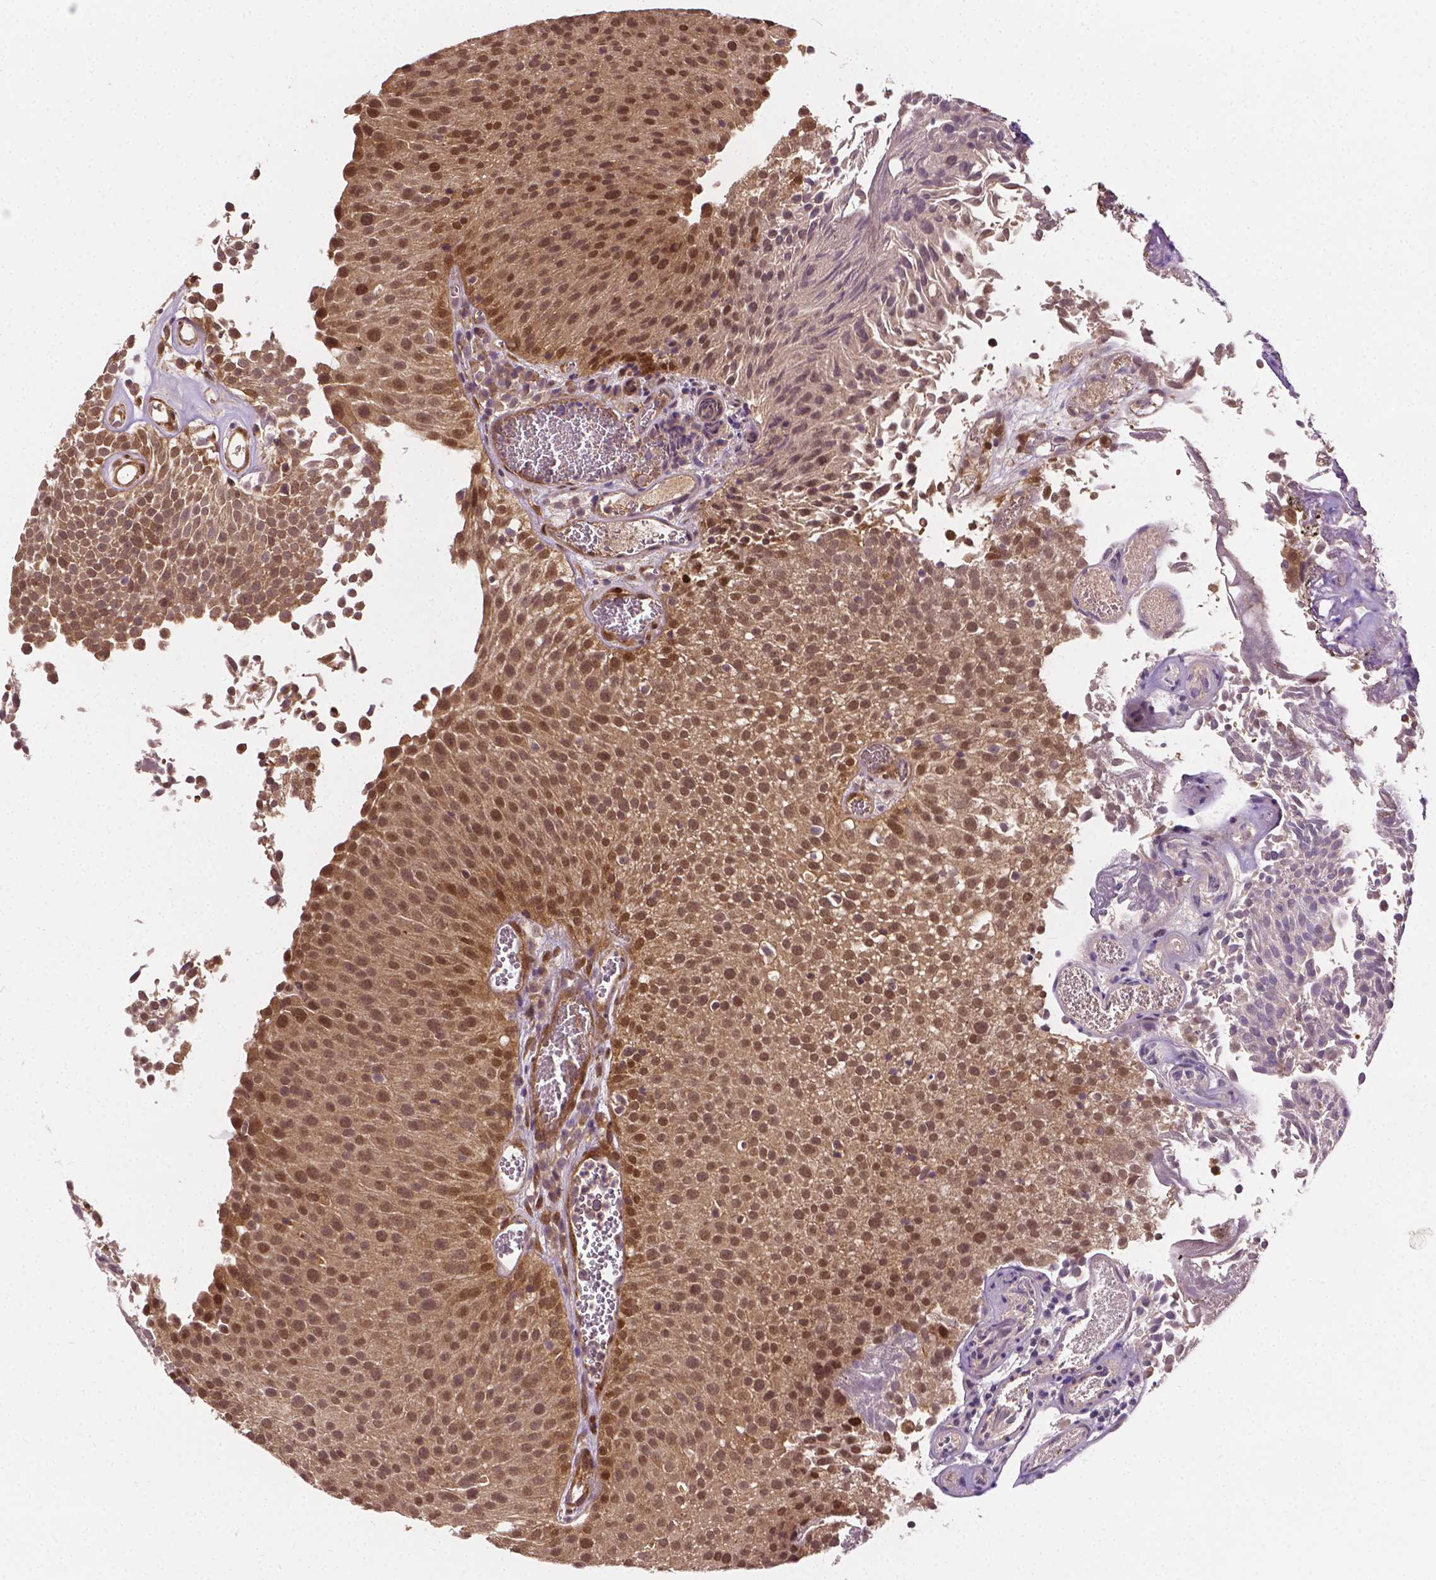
{"staining": {"intensity": "weak", "quantity": ">75%", "location": "nuclear"}, "tissue": "urothelial cancer", "cell_type": "Tumor cells", "image_type": "cancer", "snomed": [{"axis": "morphology", "description": "Urothelial carcinoma, Low grade"}, {"axis": "topography", "description": "Urinary bladder"}], "caption": "Urothelial cancer stained with a protein marker shows weak staining in tumor cells.", "gene": "YAP1", "patient": {"sex": "female", "age": 79}}